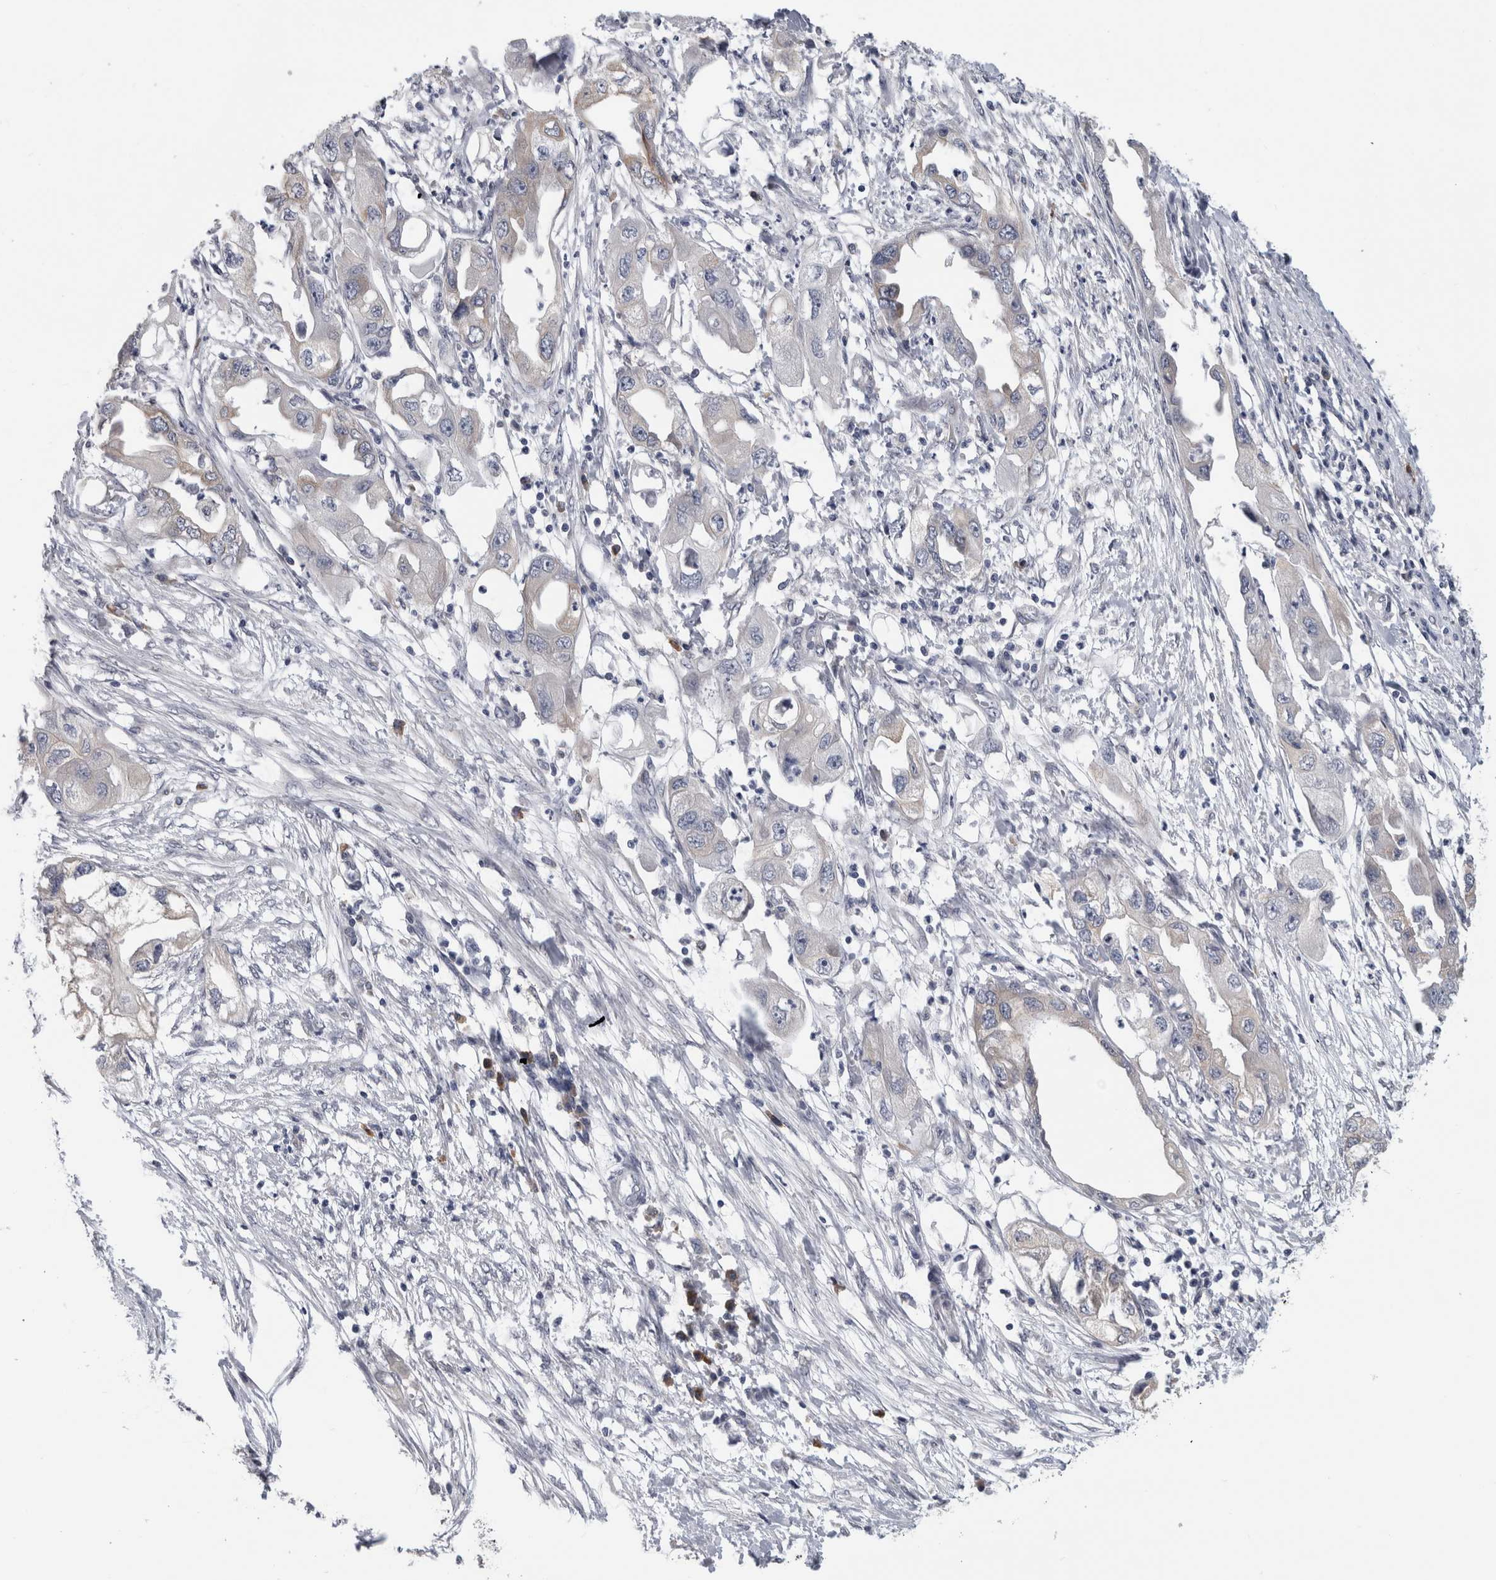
{"staining": {"intensity": "negative", "quantity": "none", "location": "none"}, "tissue": "endometrial cancer", "cell_type": "Tumor cells", "image_type": "cancer", "snomed": [{"axis": "morphology", "description": "Adenocarcinoma, NOS"}, {"axis": "morphology", "description": "Adenocarcinoma, metastatic, NOS"}, {"axis": "topography", "description": "Adipose tissue"}, {"axis": "topography", "description": "Endometrium"}], "caption": "An IHC photomicrograph of endometrial adenocarcinoma is shown. There is no staining in tumor cells of endometrial adenocarcinoma.", "gene": "TMEM242", "patient": {"sex": "female", "age": 67}}